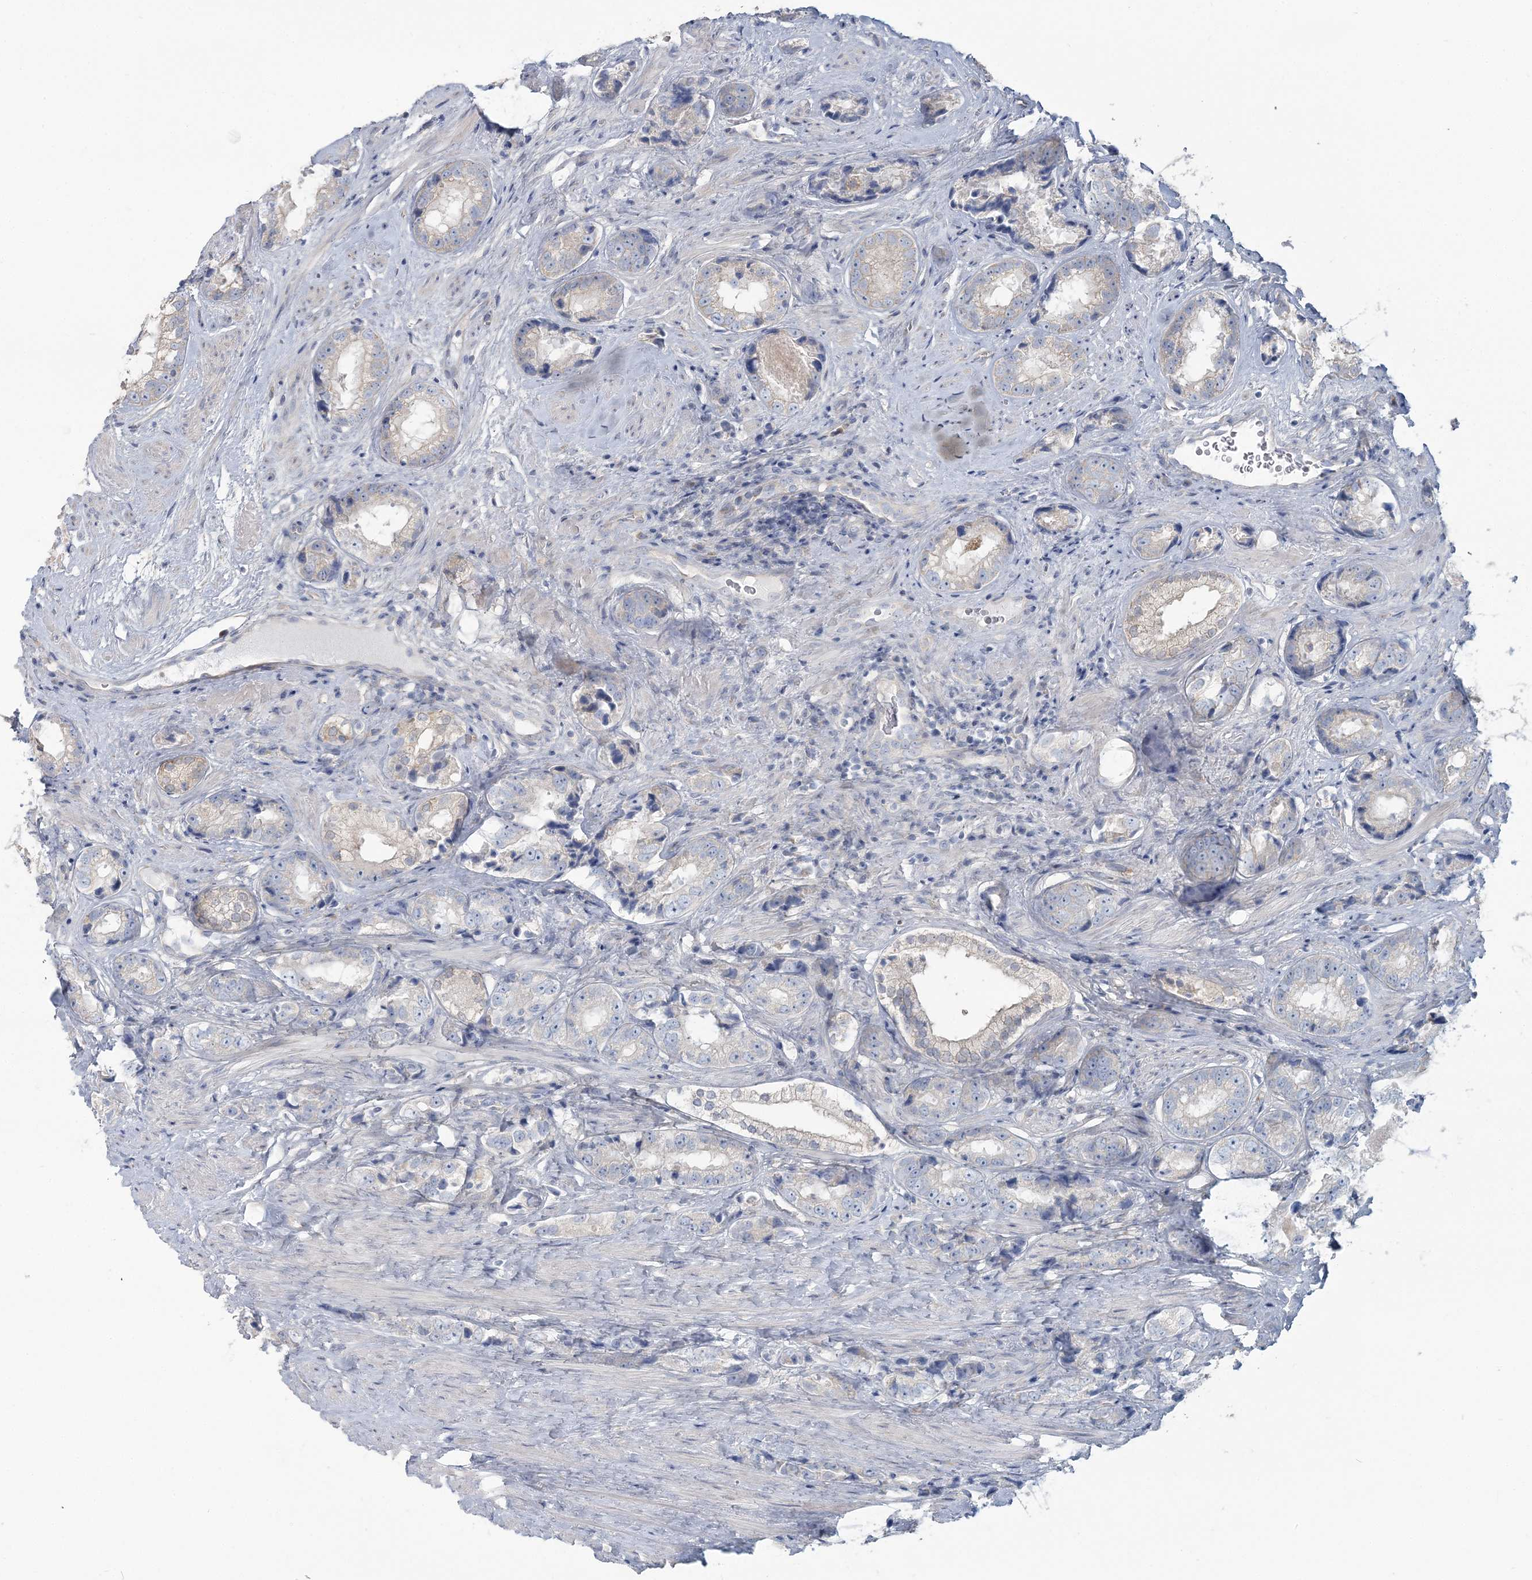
{"staining": {"intensity": "negative", "quantity": "none", "location": "none"}, "tissue": "prostate cancer", "cell_type": "Tumor cells", "image_type": "cancer", "snomed": [{"axis": "morphology", "description": "Adenocarcinoma, High grade"}, {"axis": "topography", "description": "Prostate"}], "caption": "This is an immunohistochemistry (IHC) image of human adenocarcinoma (high-grade) (prostate). There is no positivity in tumor cells.", "gene": "CMBL", "patient": {"sex": "male", "age": 61}}